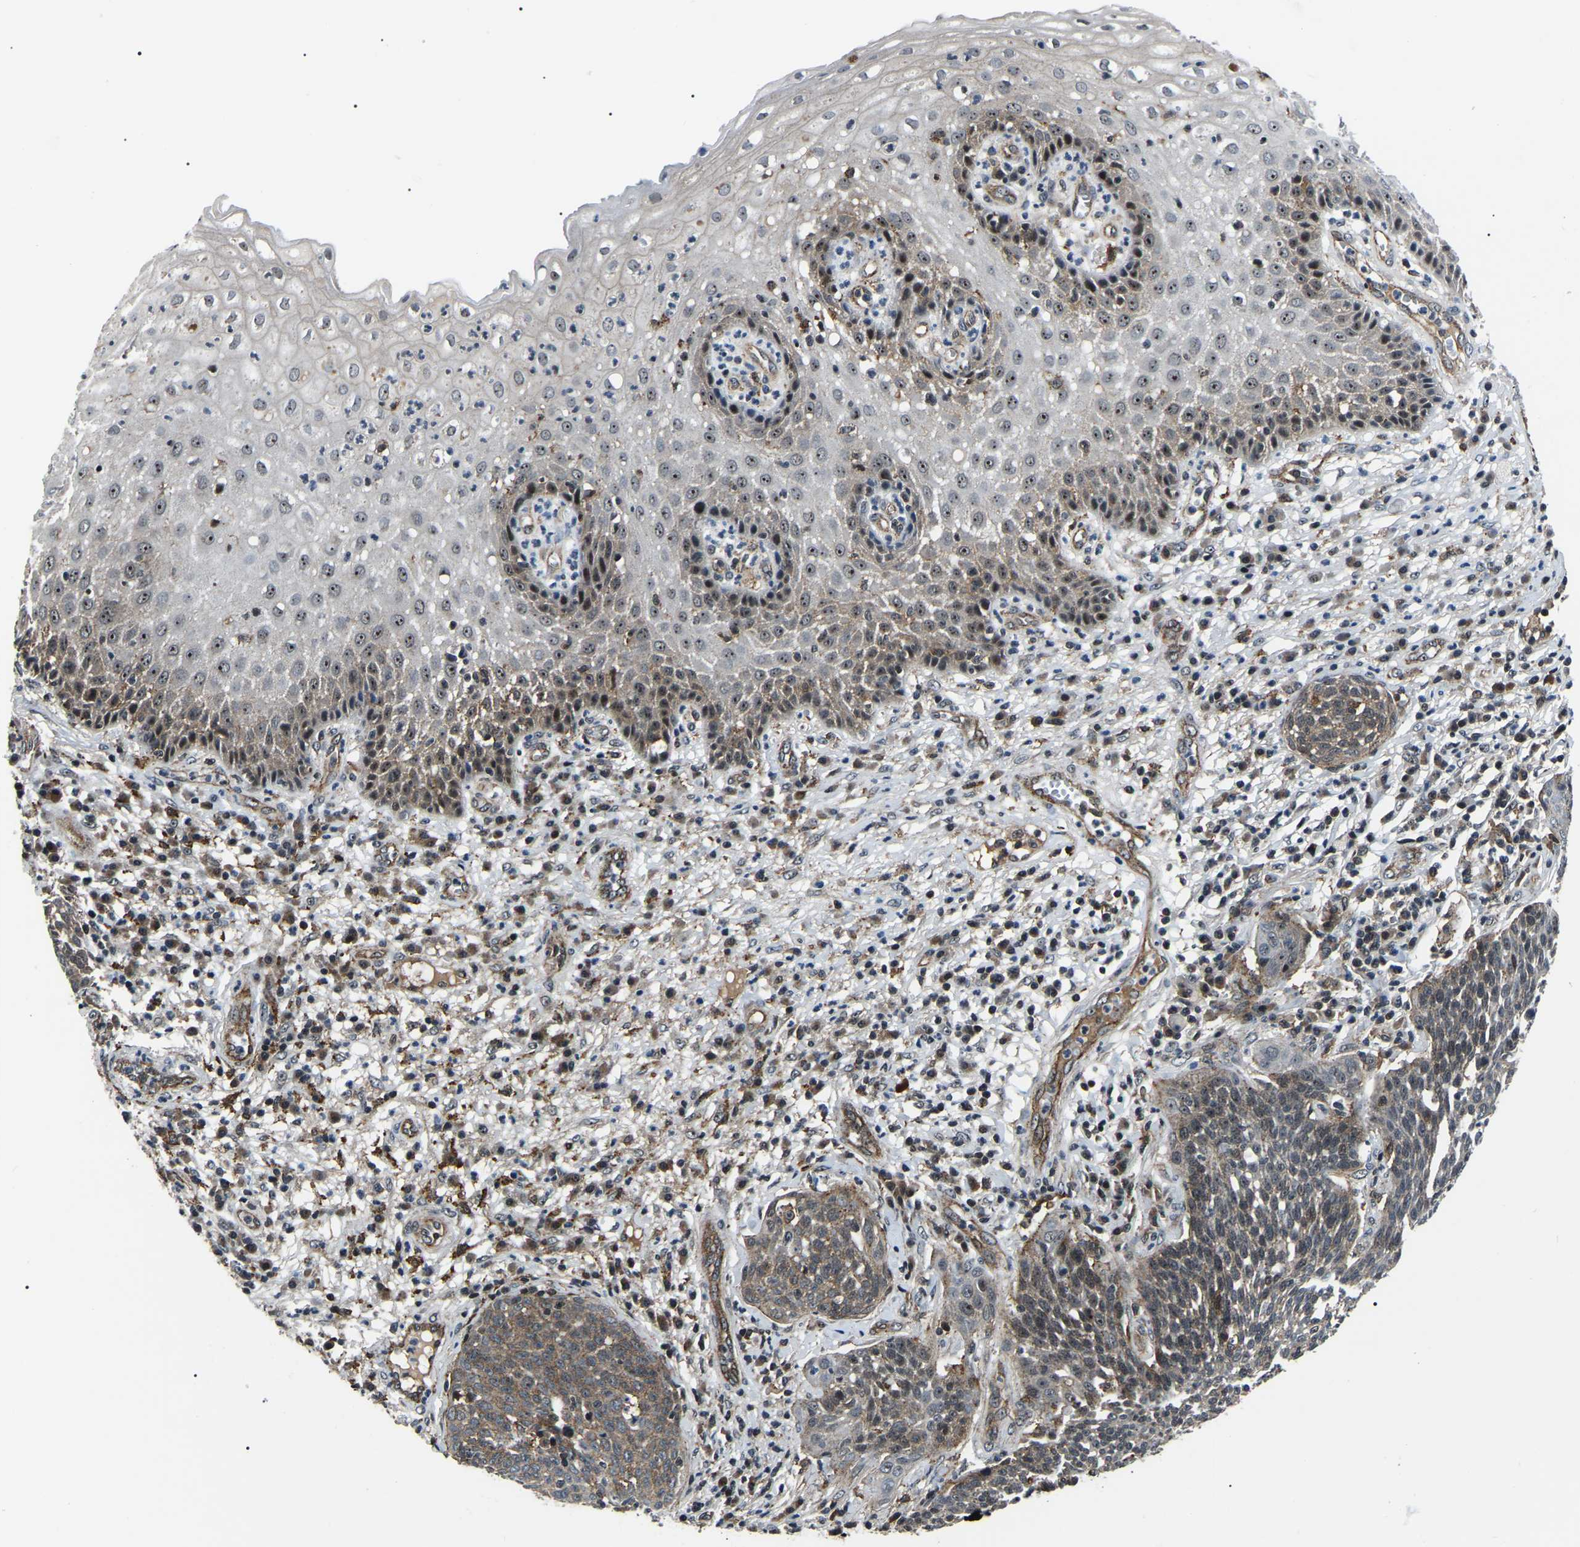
{"staining": {"intensity": "moderate", "quantity": "25%-75%", "location": "cytoplasmic/membranous,nuclear"}, "tissue": "cervical cancer", "cell_type": "Tumor cells", "image_type": "cancer", "snomed": [{"axis": "morphology", "description": "Squamous cell carcinoma, NOS"}, {"axis": "topography", "description": "Cervix"}], "caption": "Immunohistochemical staining of cervical cancer (squamous cell carcinoma) exhibits moderate cytoplasmic/membranous and nuclear protein expression in approximately 25%-75% of tumor cells.", "gene": "RRP1B", "patient": {"sex": "female", "age": 34}}